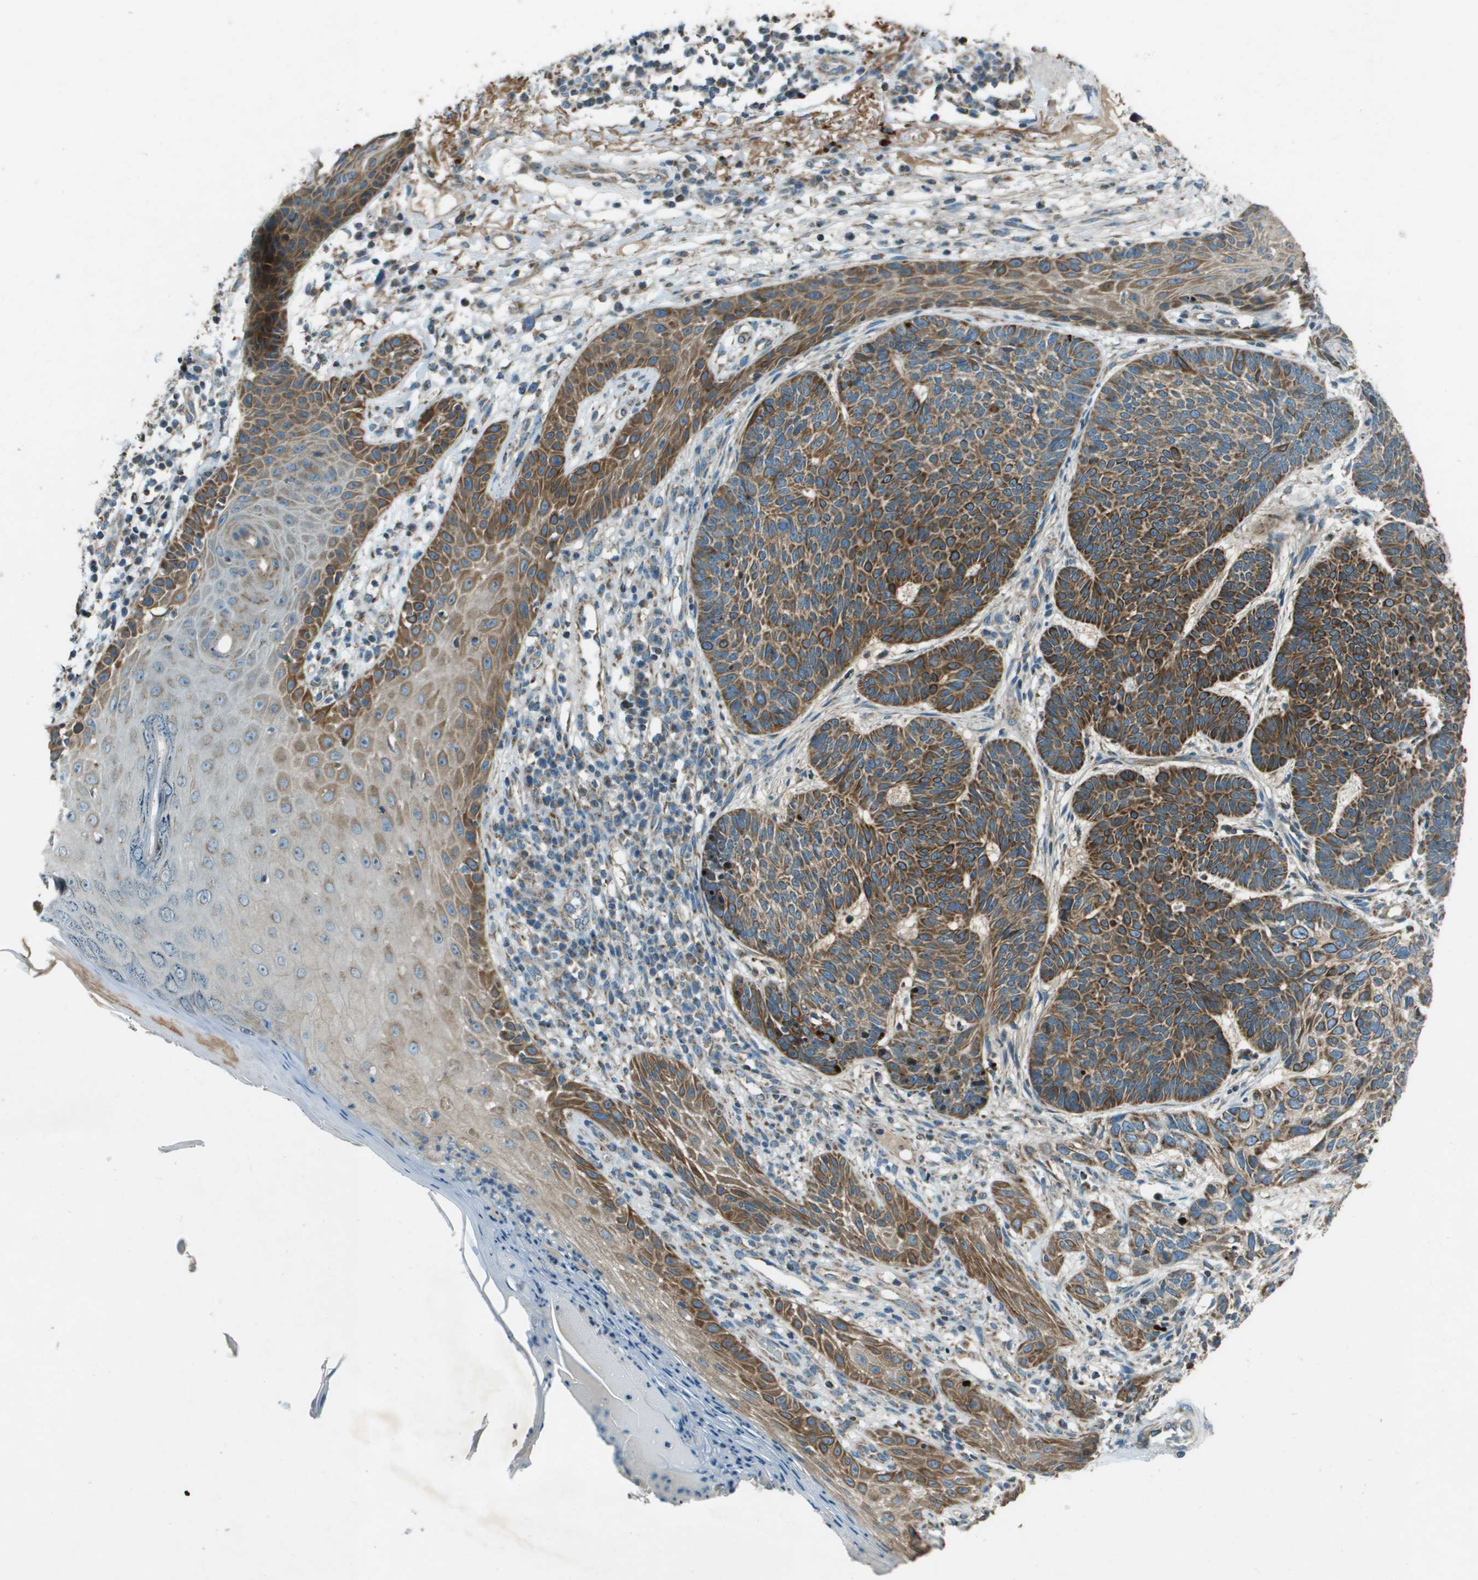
{"staining": {"intensity": "moderate", "quantity": ">75%", "location": "cytoplasmic/membranous"}, "tissue": "skin cancer", "cell_type": "Tumor cells", "image_type": "cancer", "snomed": [{"axis": "morphology", "description": "Normal tissue, NOS"}, {"axis": "morphology", "description": "Basal cell carcinoma"}, {"axis": "topography", "description": "Skin"}], "caption": "Skin basal cell carcinoma was stained to show a protein in brown. There is medium levels of moderate cytoplasmic/membranous positivity in approximately >75% of tumor cells.", "gene": "MIGA1", "patient": {"sex": "male", "age": 79}}